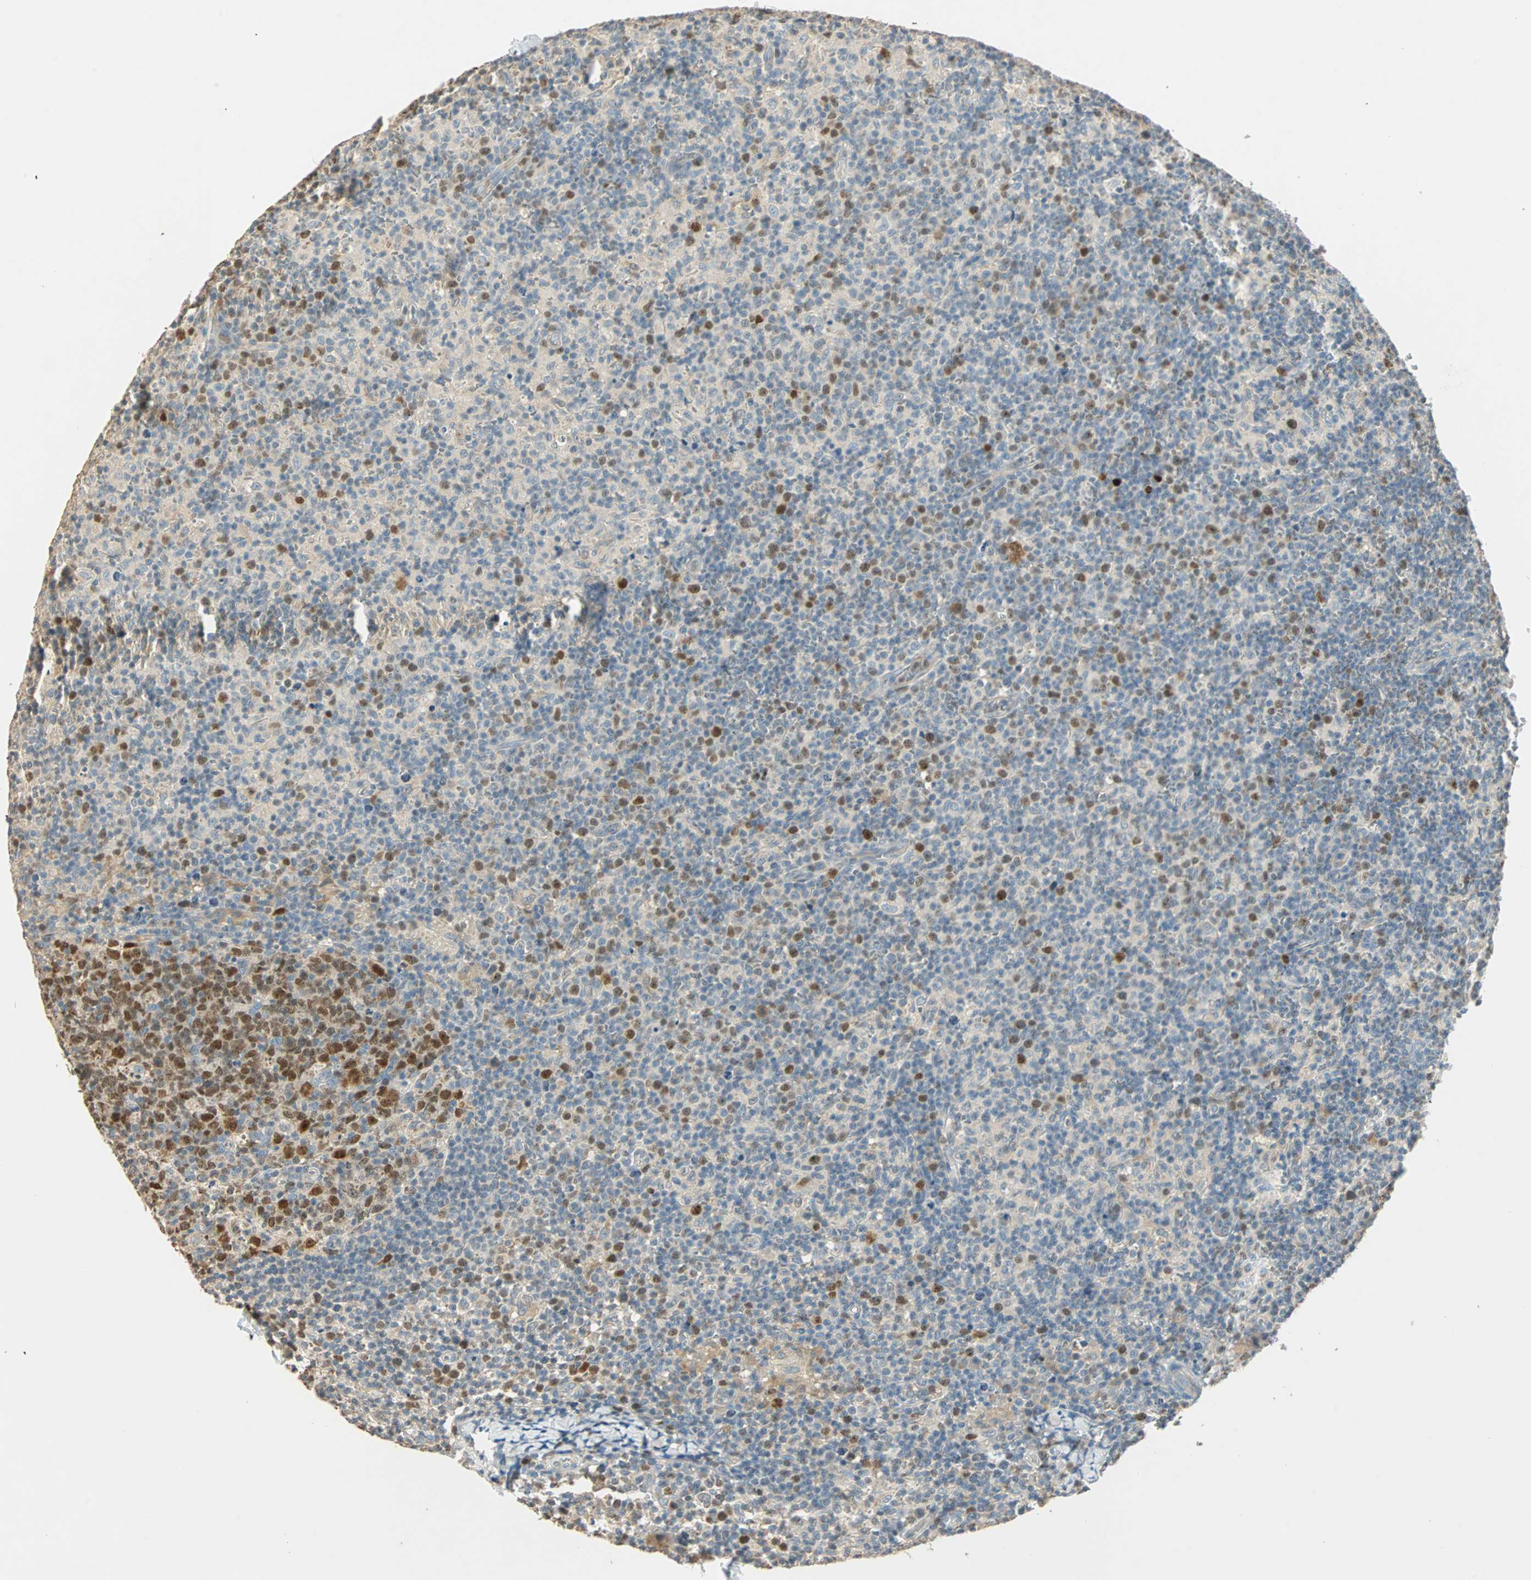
{"staining": {"intensity": "strong", "quantity": "25%-75%", "location": "nuclear"}, "tissue": "lymph node", "cell_type": "Germinal center cells", "image_type": "normal", "snomed": [{"axis": "morphology", "description": "Normal tissue, NOS"}, {"axis": "morphology", "description": "Inflammation, NOS"}, {"axis": "topography", "description": "Lymph node"}], "caption": "An image of human lymph node stained for a protein reveals strong nuclear brown staining in germinal center cells. The protein of interest is stained brown, and the nuclei are stained in blue (DAB IHC with brightfield microscopy, high magnification).", "gene": "RAD18", "patient": {"sex": "male", "age": 55}}